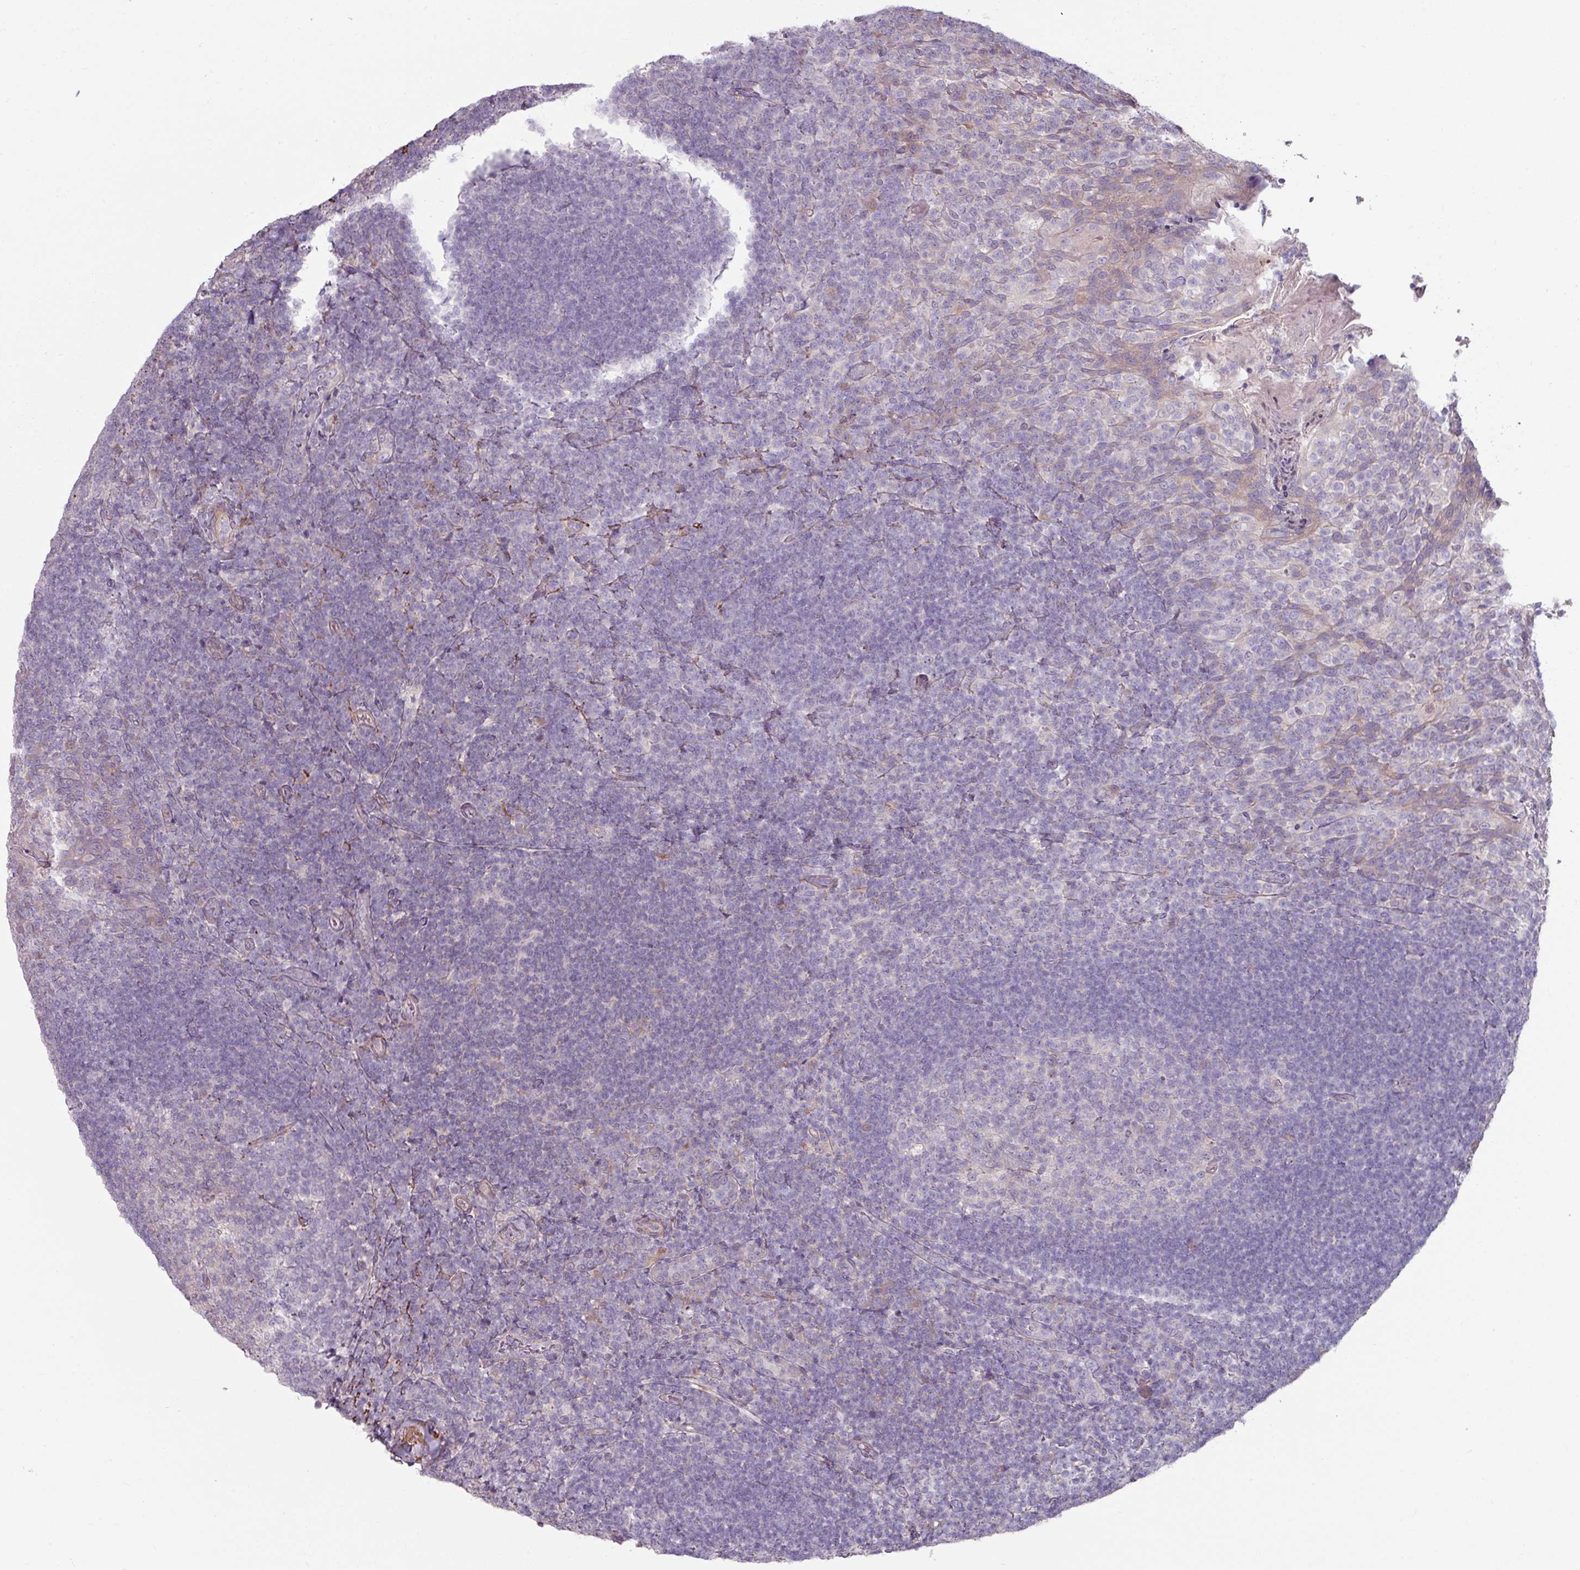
{"staining": {"intensity": "negative", "quantity": "none", "location": "none"}, "tissue": "tonsil", "cell_type": "Germinal center cells", "image_type": "normal", "snomed": [{"axis": "morphology", "description": "Normal tissue, NOS"}, {"axis": "topography", "description": "Tonsil"}], "caption": "Photomicrograph shows no protein staining in germinal center cells of unremarkable tonsil. The staining is performed using DAB brown chromogen with nuclei counter-stained in using hematoxylin.", "gene": "MTMR14", "patient": {"sex": "female", "age": 10}}